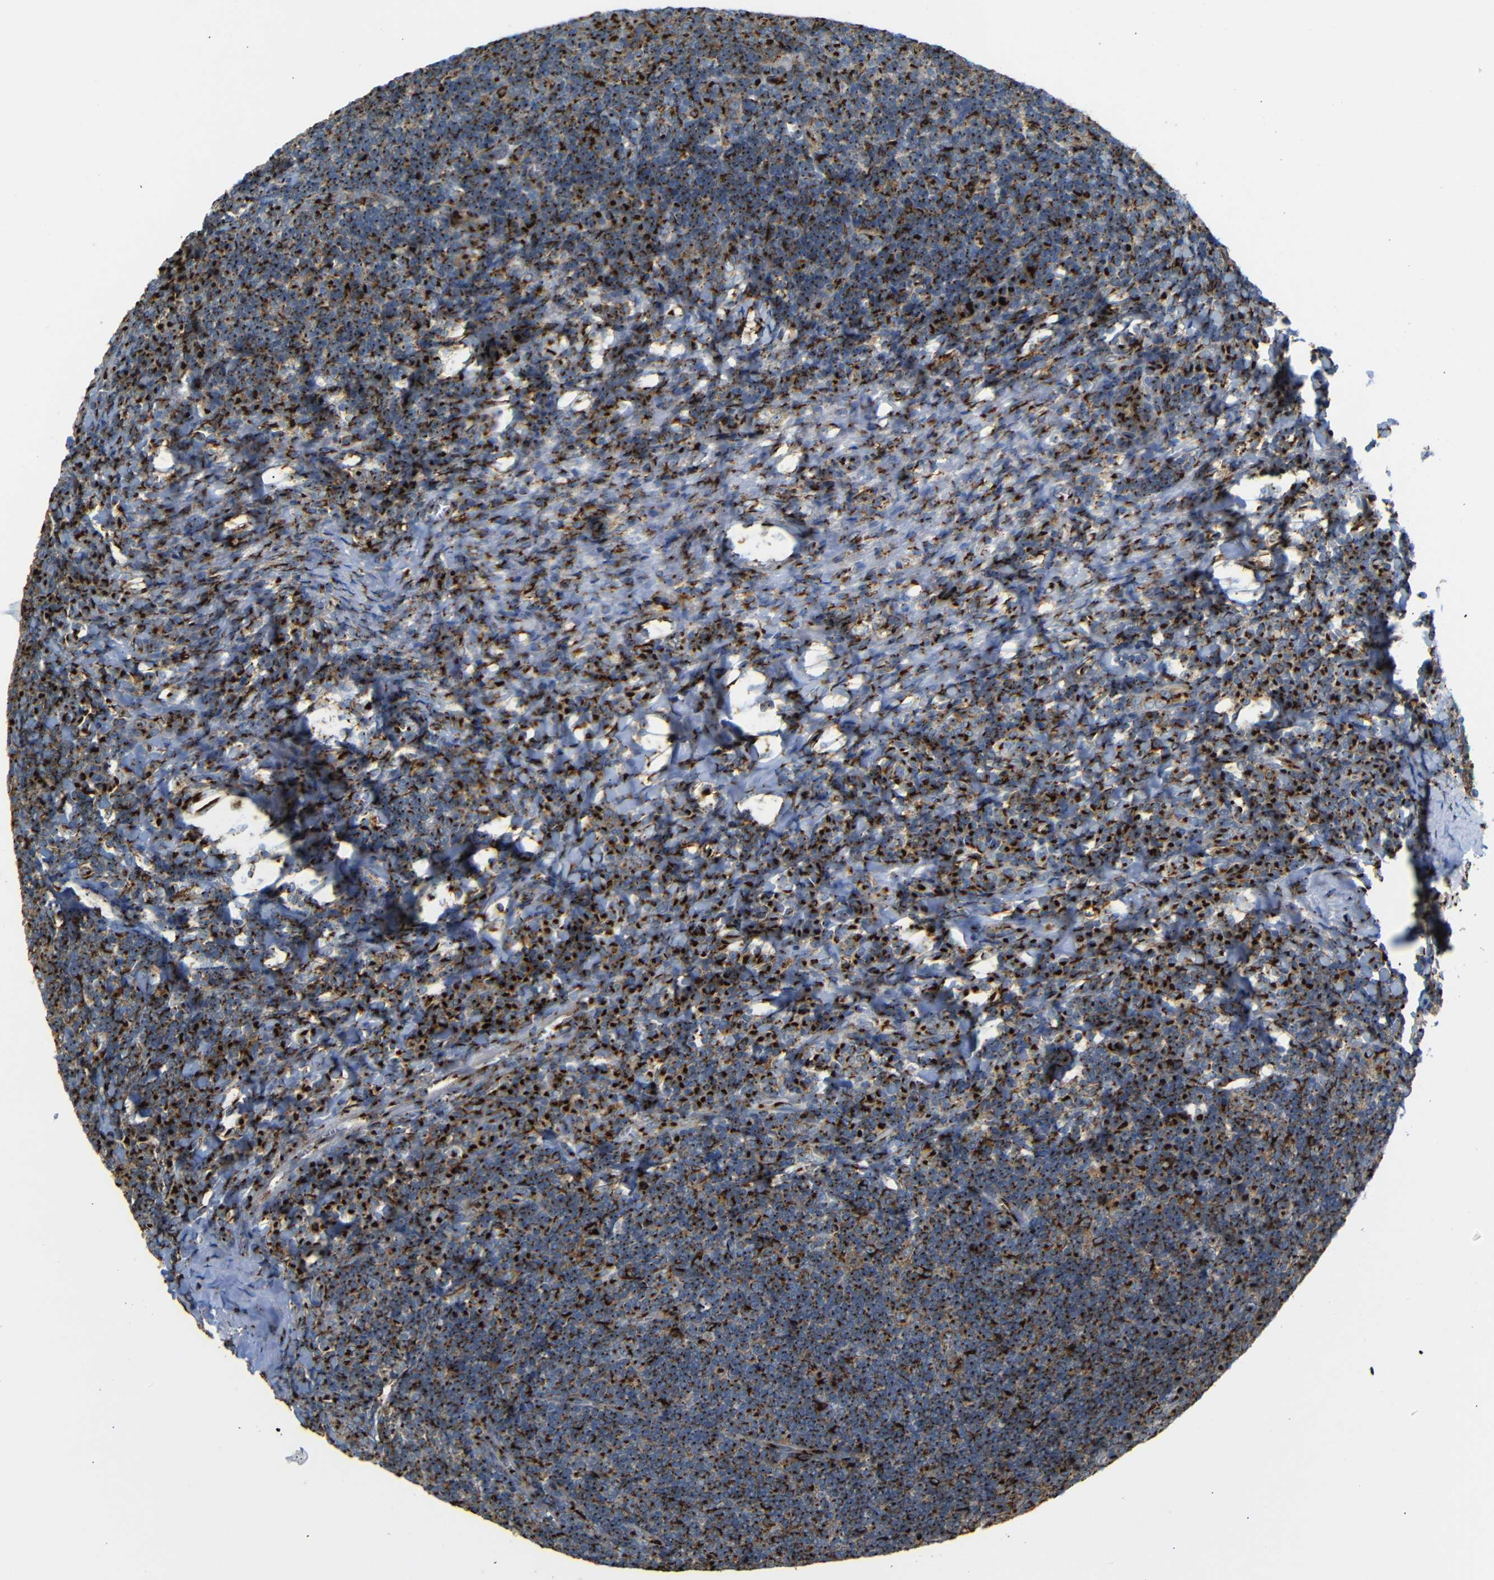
{"staining": {"intensity": "strong", "quantity": ">75%", "location": "cytoplasmic/membranous"}, "tissue": "tonsil", "cell_type": "Germinal center cells", "image_type": "normal", "snomed": [{"axis": "morphology", "description": "Normal tissue, NOS"}, {"axis": "topography", "description": "Tonsil"}], "caption": "This photomicrograph displays IHC staining of benign human tonsil, with high strong cytoplasmic/membranous staining in approximately >75% of germinal center cells.", "gene": "TGOLN2", "patient": {"sex": "male", "age": 37}}